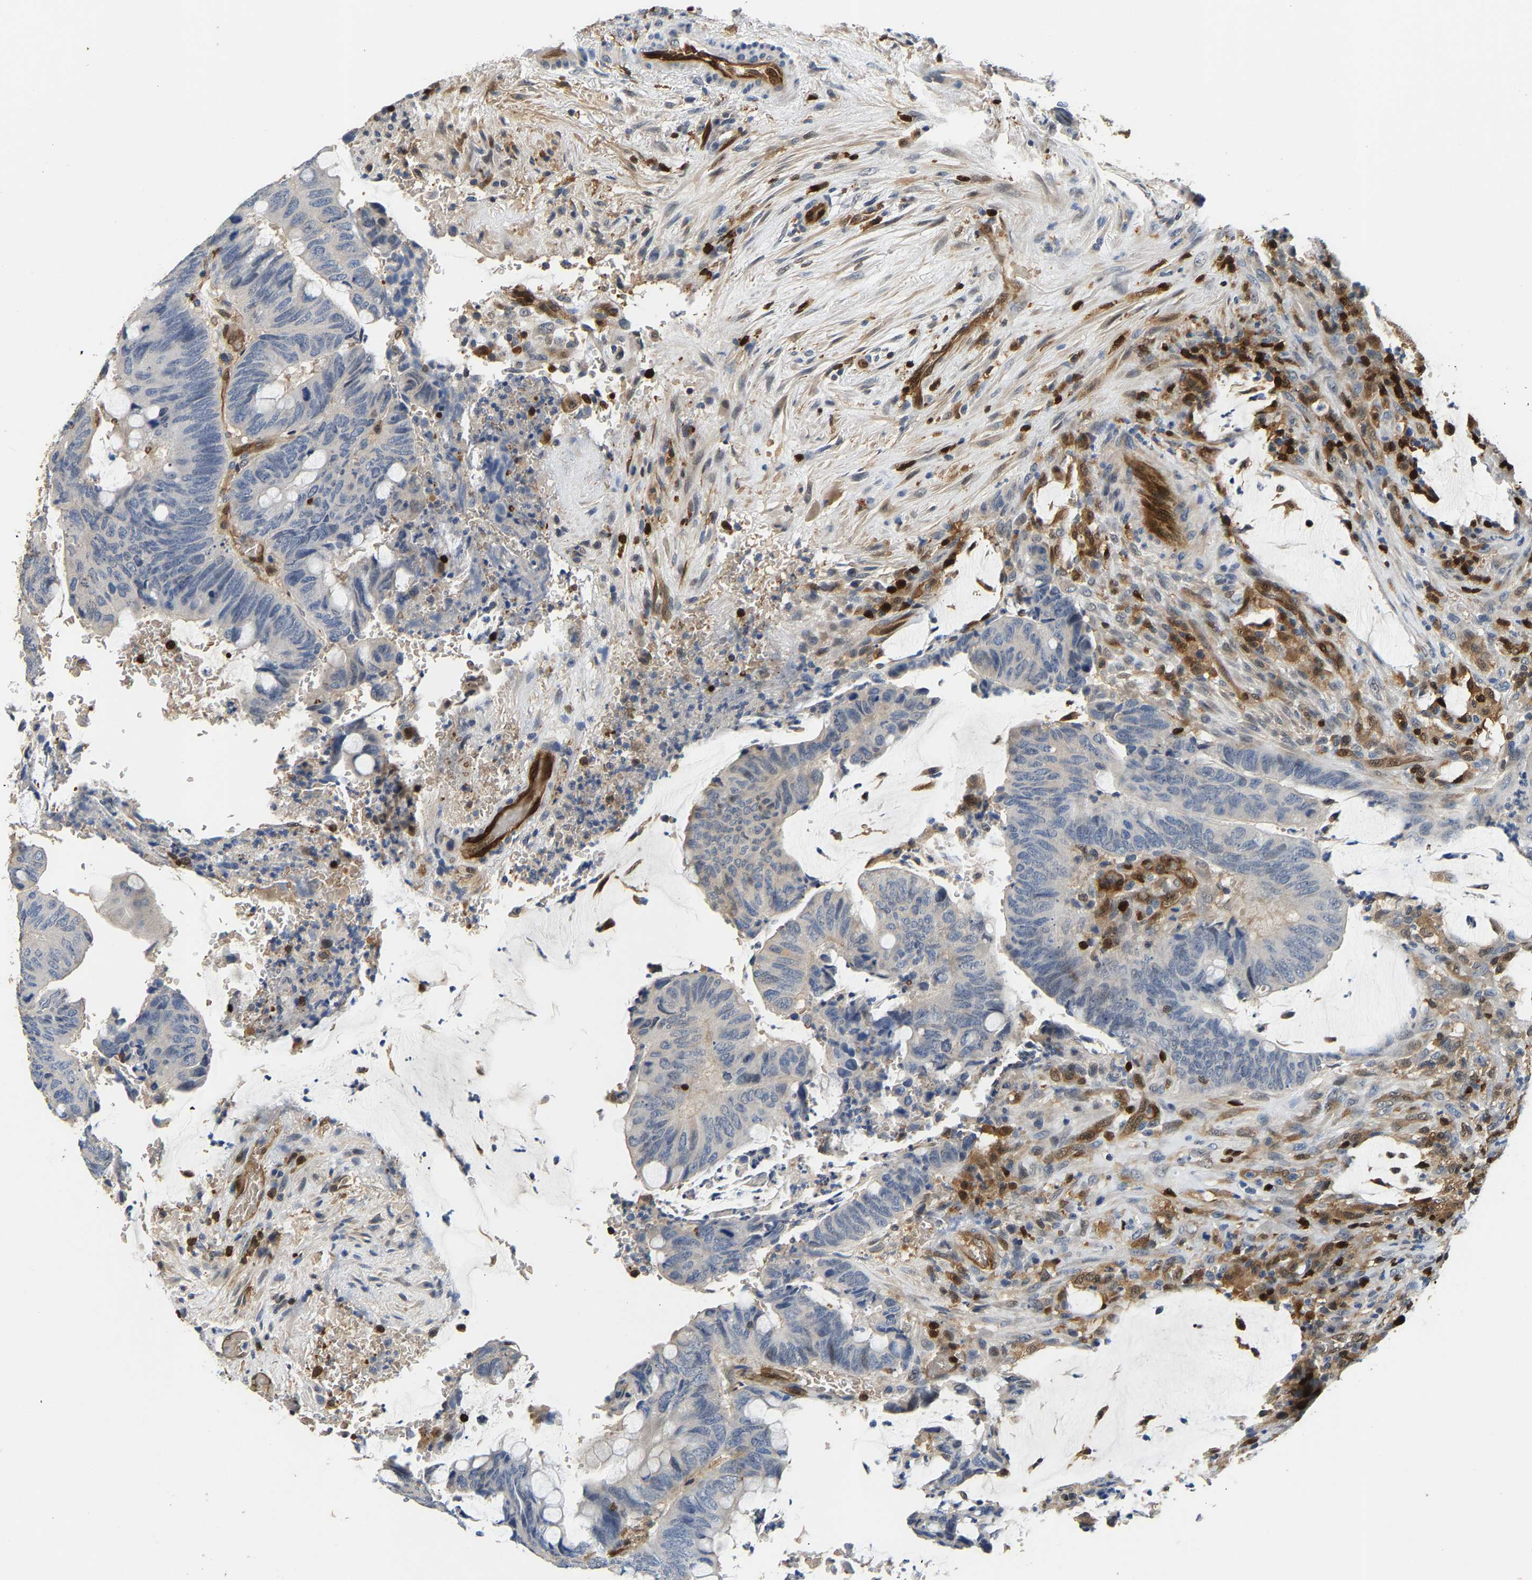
{"staining": {"intensity": "negative", "quantity": "none", "location": "none"}, "tissue": "colorectal cancer", "cell_type": "Tumor cells", "image_type": "cancer", "snomed": [{"axis": "morphology", "description": "Normal tissue, NOS"}, {"axis": "morphology", "description": "Adenocarcinoma, NOS"}, {"axis": "topography", "description": "Rectum"}, {"axis": "topography", "description": "Peripheral nerve tissue"}], "caption": "A photomicrograph of colorectal cancer (adenocarcinoma) stained for a protein shows no brown staining in tumor cells.", "gene": "GIMAP7", "patient": {"sex": "male", "age": 92}}